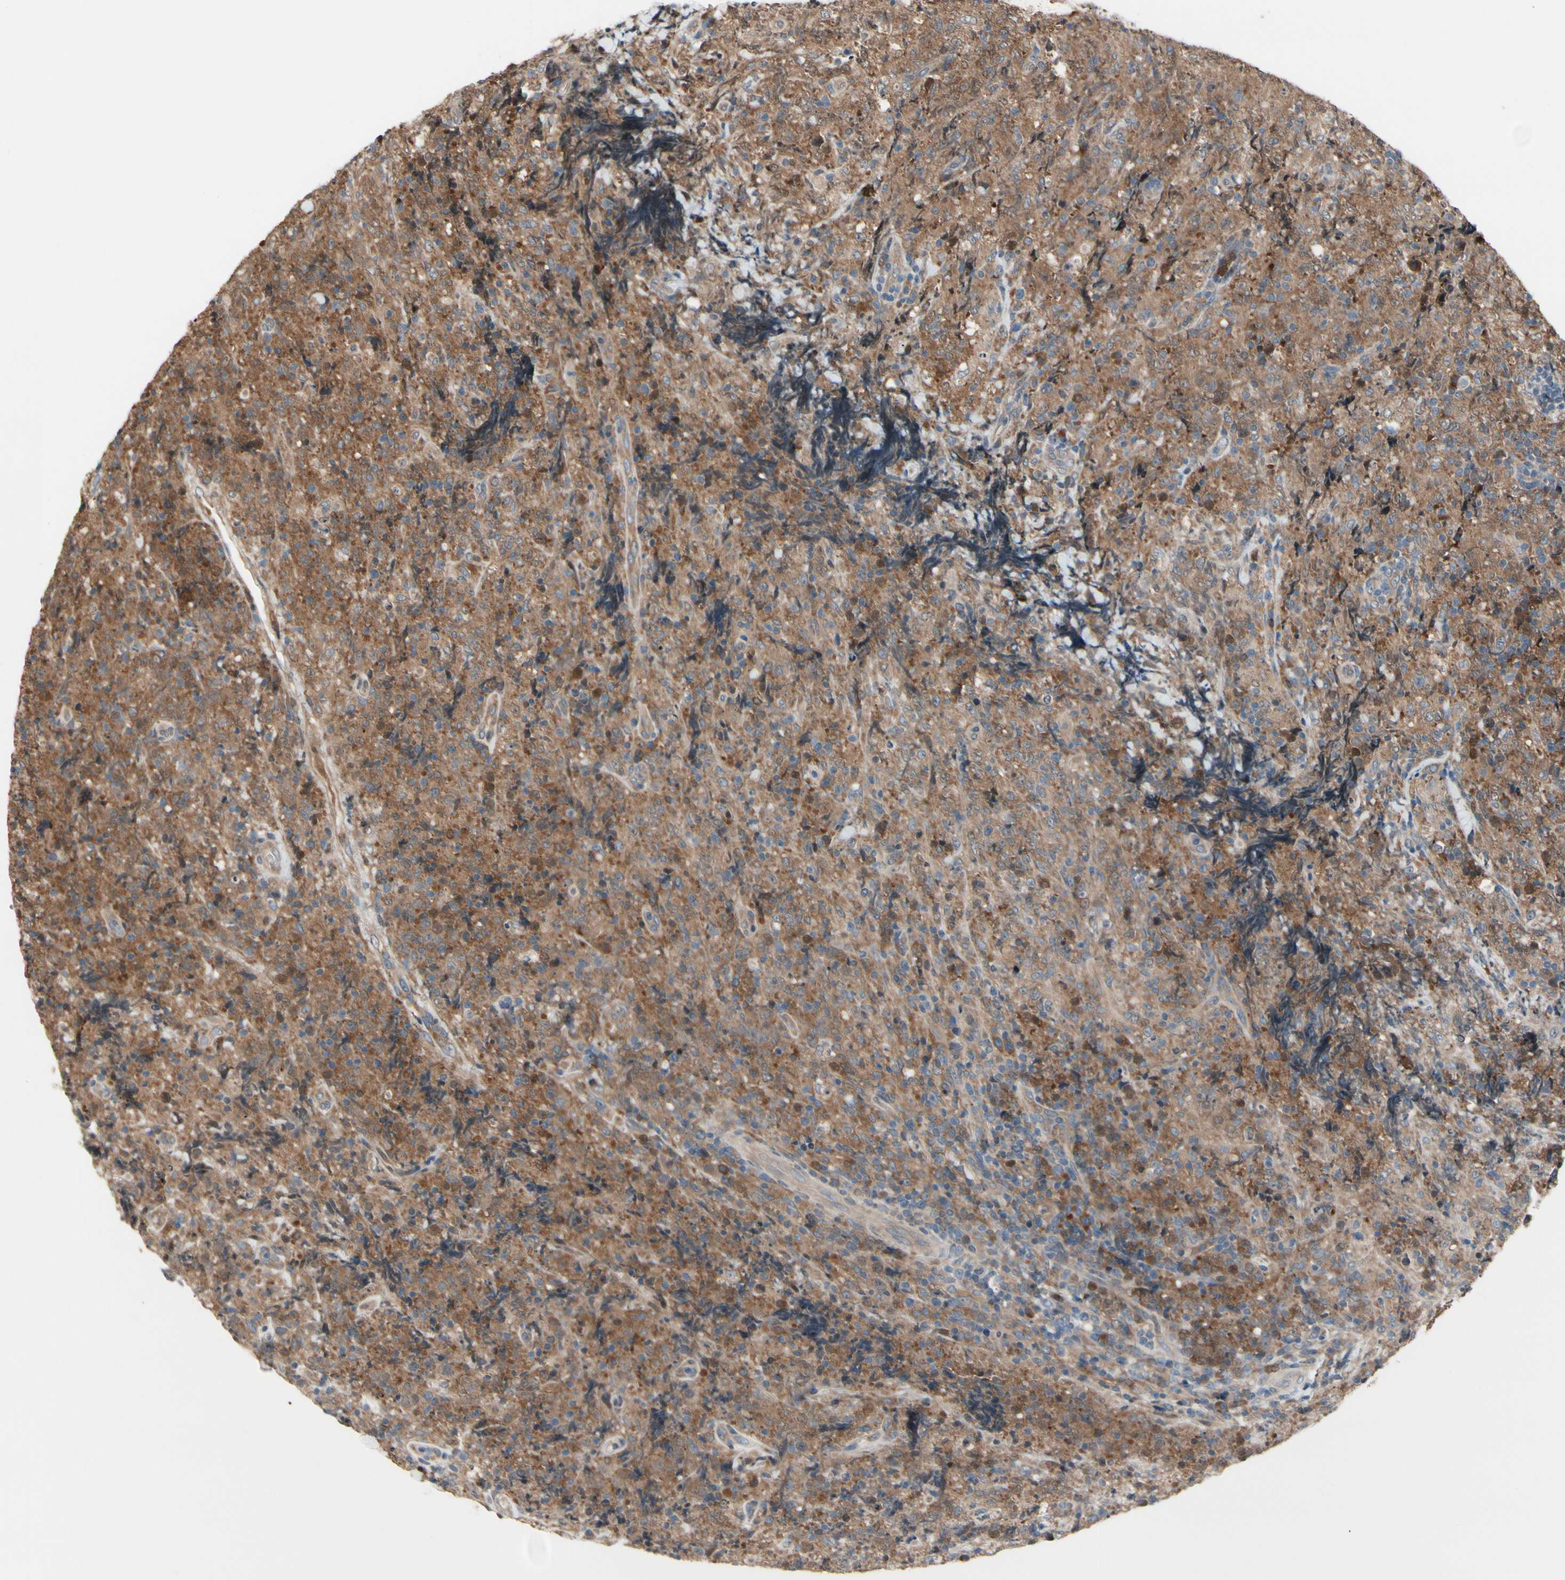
{"staining": {"intensity": "moderate", "quantity": ">75%", "location": "cytoplasmic/membranous"}, "tissue": "lymphoma", "cell_type": "Tumor cells", "image_type": "cancer", "snomed": [{"axis": "morphology", "description": "Malignant lymphoma, non-Hodgkin's type, High grade"}, {"axis": "topography", "description": "Tonsil"}], "caption": "Brown immunohistochemical staining in high-grade malignant lymphoma, non-Hodgkin's type exhibits moderate cytoplasmic/membranous staining in about >75% of tumor cells. (Stains: DAB in brown, nuclei in blue, Microscopy: brightfield microscopy at high magnification).", "gene": "SNX29", "patient": {"sex": "female", "age": 36}}